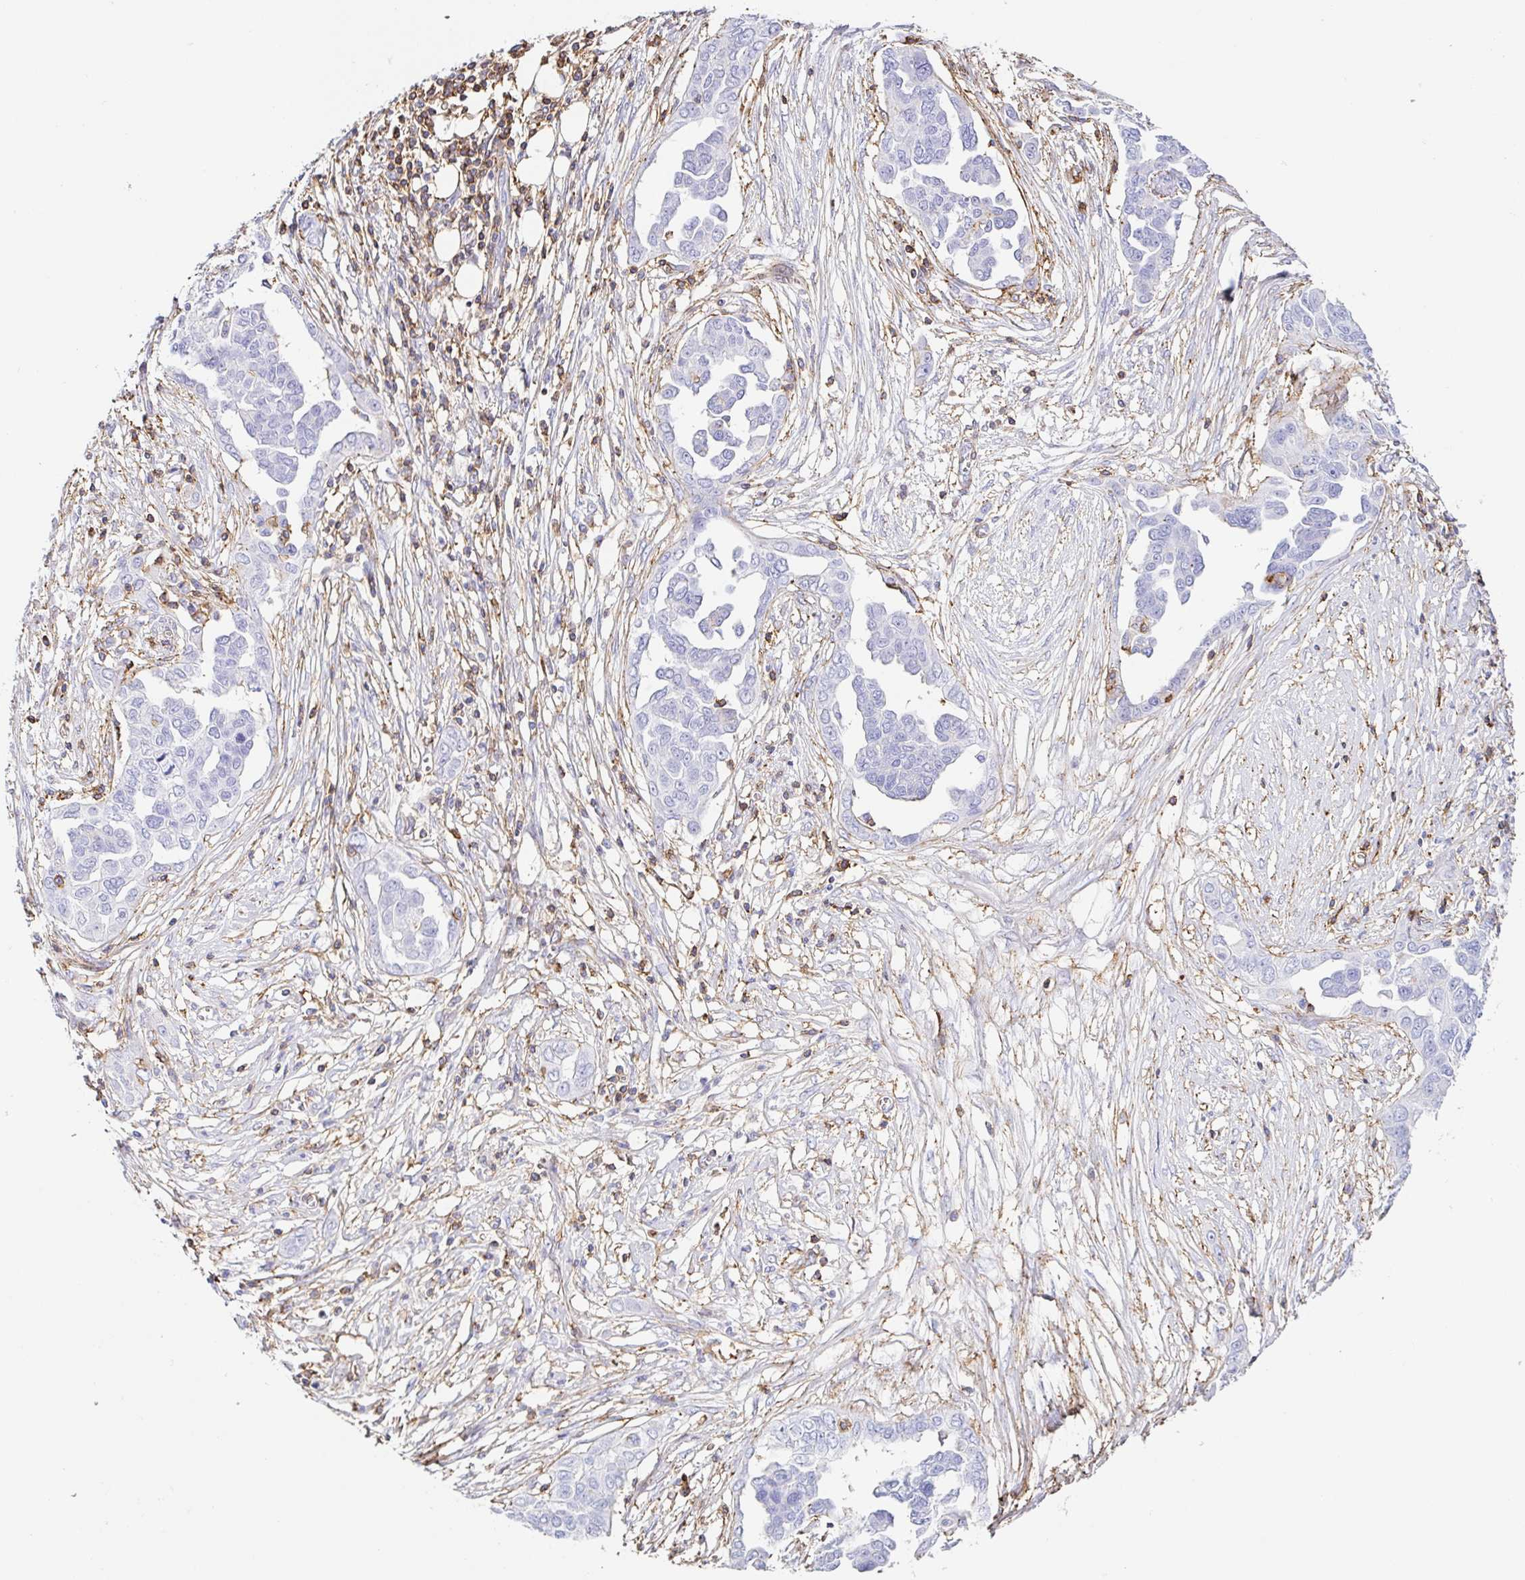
{"staining": {"intensity": "negative", "quantity": "none", "location": "none"}, "tissue": "ovarian cancer", "cell_type": "Tumor cells", "image_type": "cancer", "snomed": [{"axis": "morphology", "description": "Cystadenocarcinoma, serous, NOS"}, {"axis": "topography", "description": "Ovary"}], "caption": "IHC histopathology image of human ovarian cancer (serous cystadenocarcinoma) stained for a protein (brown), which demonstrates no expression in tumor cells. Nuclei are stained in blue.", "gene": "MTTP", "patient": {"sex": "female", "age": 59}}